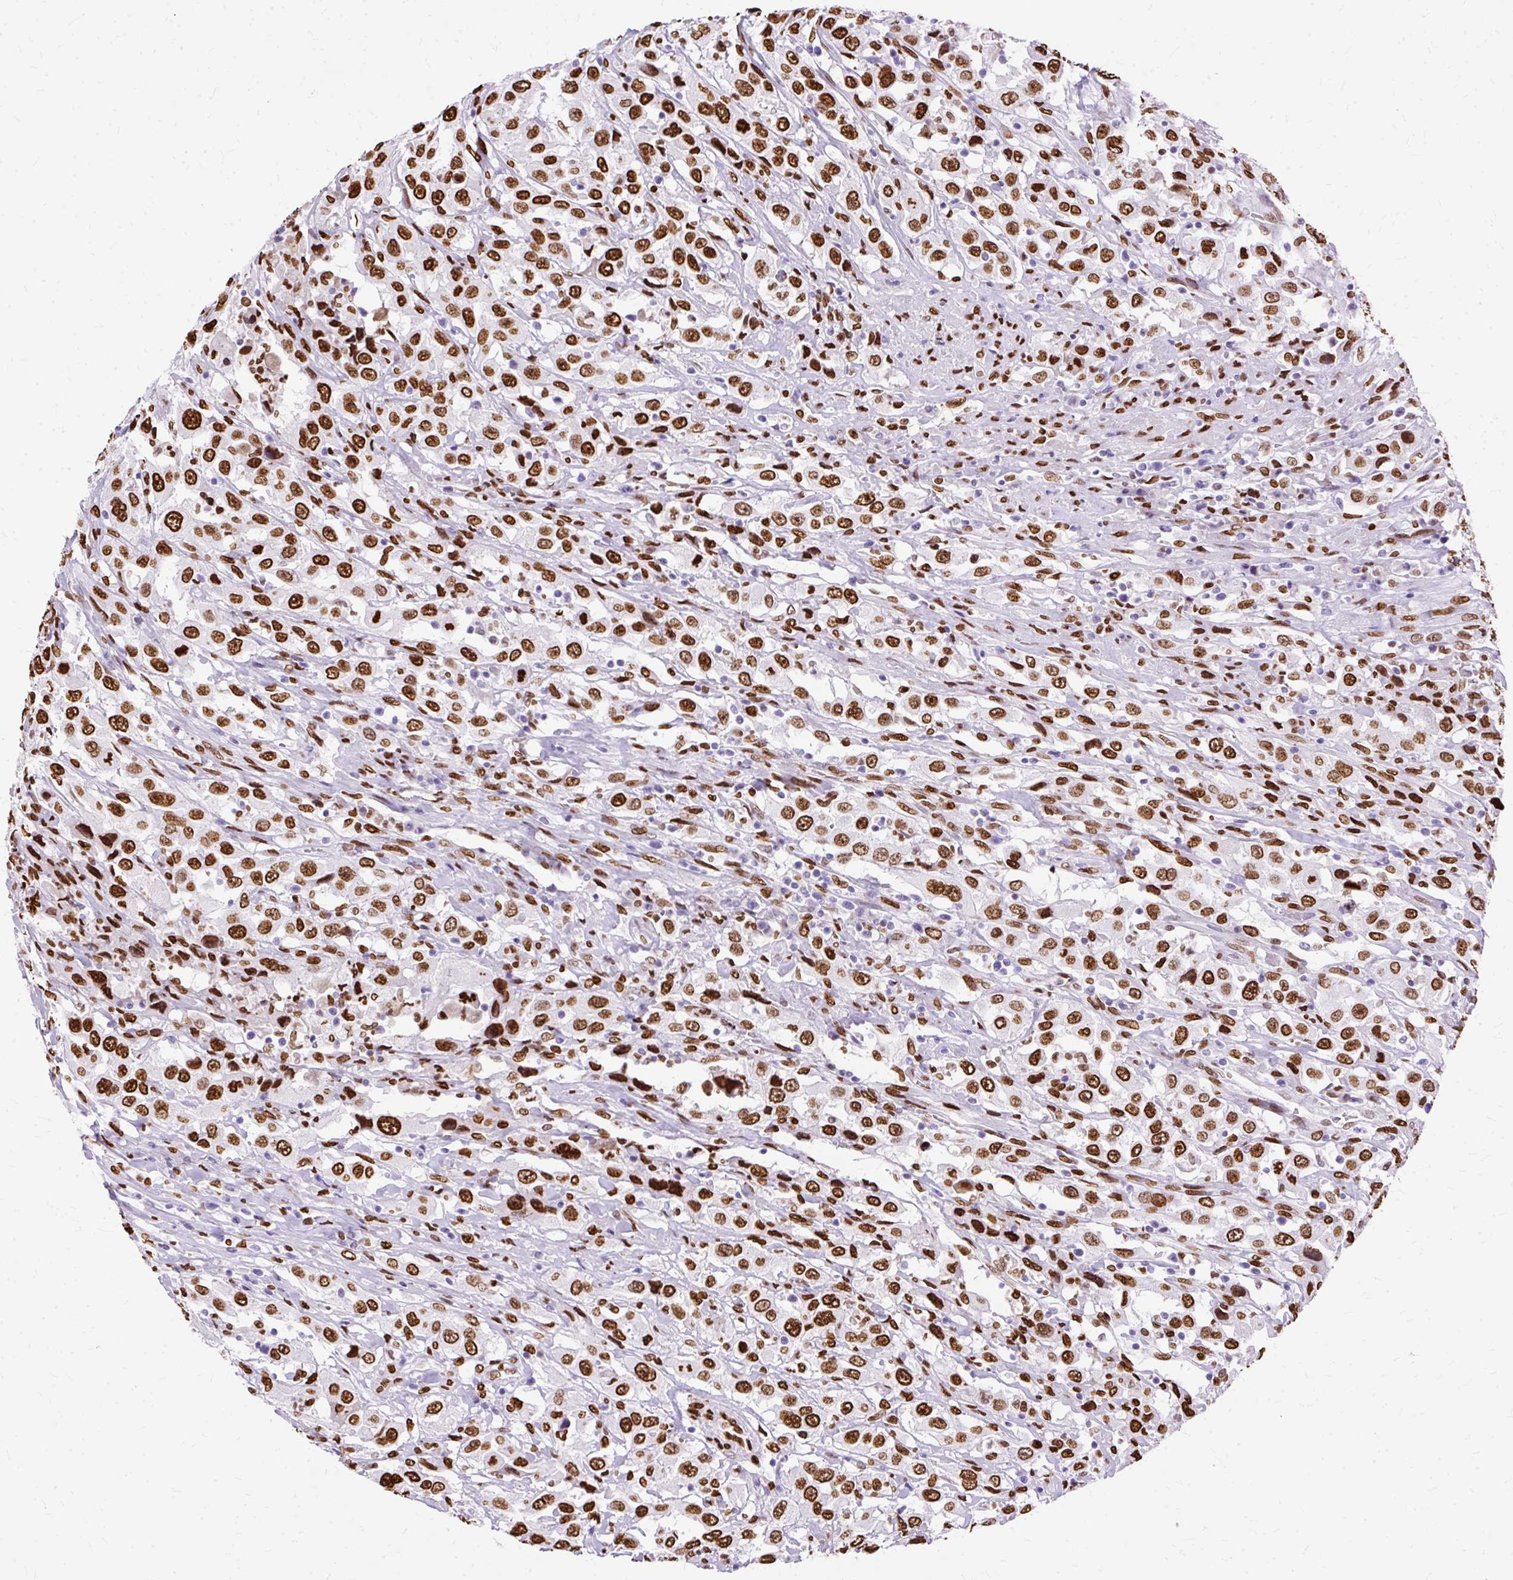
{"staining": {"intensity": "strong", "quantity": ">75%", "location": "nuclear"}, "tissue": "urothelial cancer", "cell_type": "Tumor cells", "image_type": "cancer", "snomed": [{"axis": "morphology", "description": "Urothelial carcinoma, High grade"}, {"axis": "topography", "description": "Urinary bladder"}], "caption": "The micrograph displays immunohistochemical staining of high-grade urothelial carcinoma. There is strong nuclear staining is seen in approximately >75% of tumor cells.", "gene": "TMEM184C", "patient": {"sex": "male", "age": 61}}